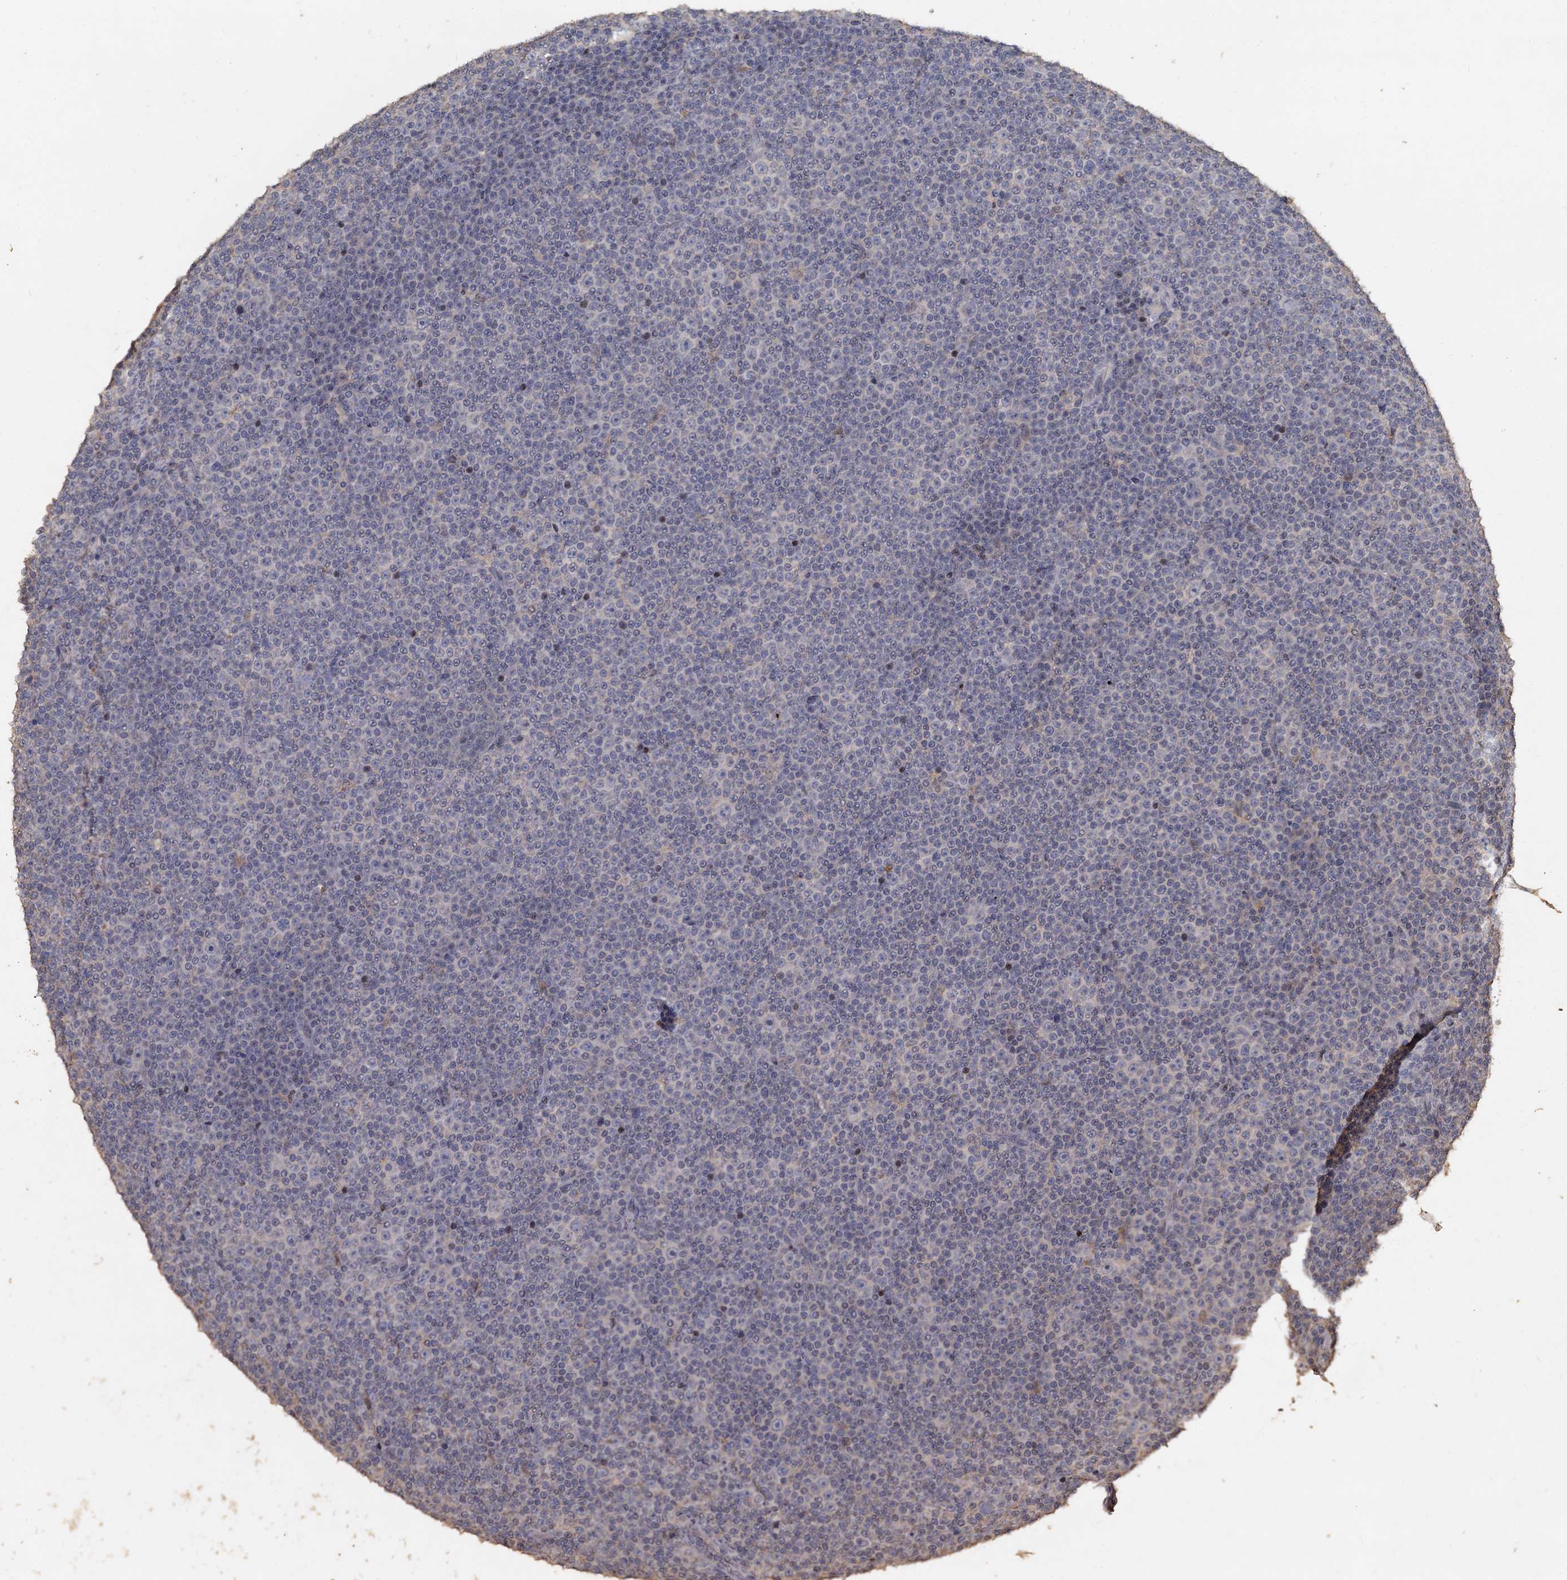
{"staining": {"intensity": "negative", "quantity": "none", "location": "none"}, "tissue": "lymphoma", "cell_type": "Tumor cells", "image_type": "cancer", "snomed": [{"axis": "morphology", "description": "Malignant lymphoma, non-Hodgkin's type, Low grade"}, {"axis": "topography", "description": "Lymph node"}], "caption": "Tumor cells are negative for brown protein staining in lymphoma.", "gene": "CCDC61", "patient": {"sex": "female", "age": 67}}